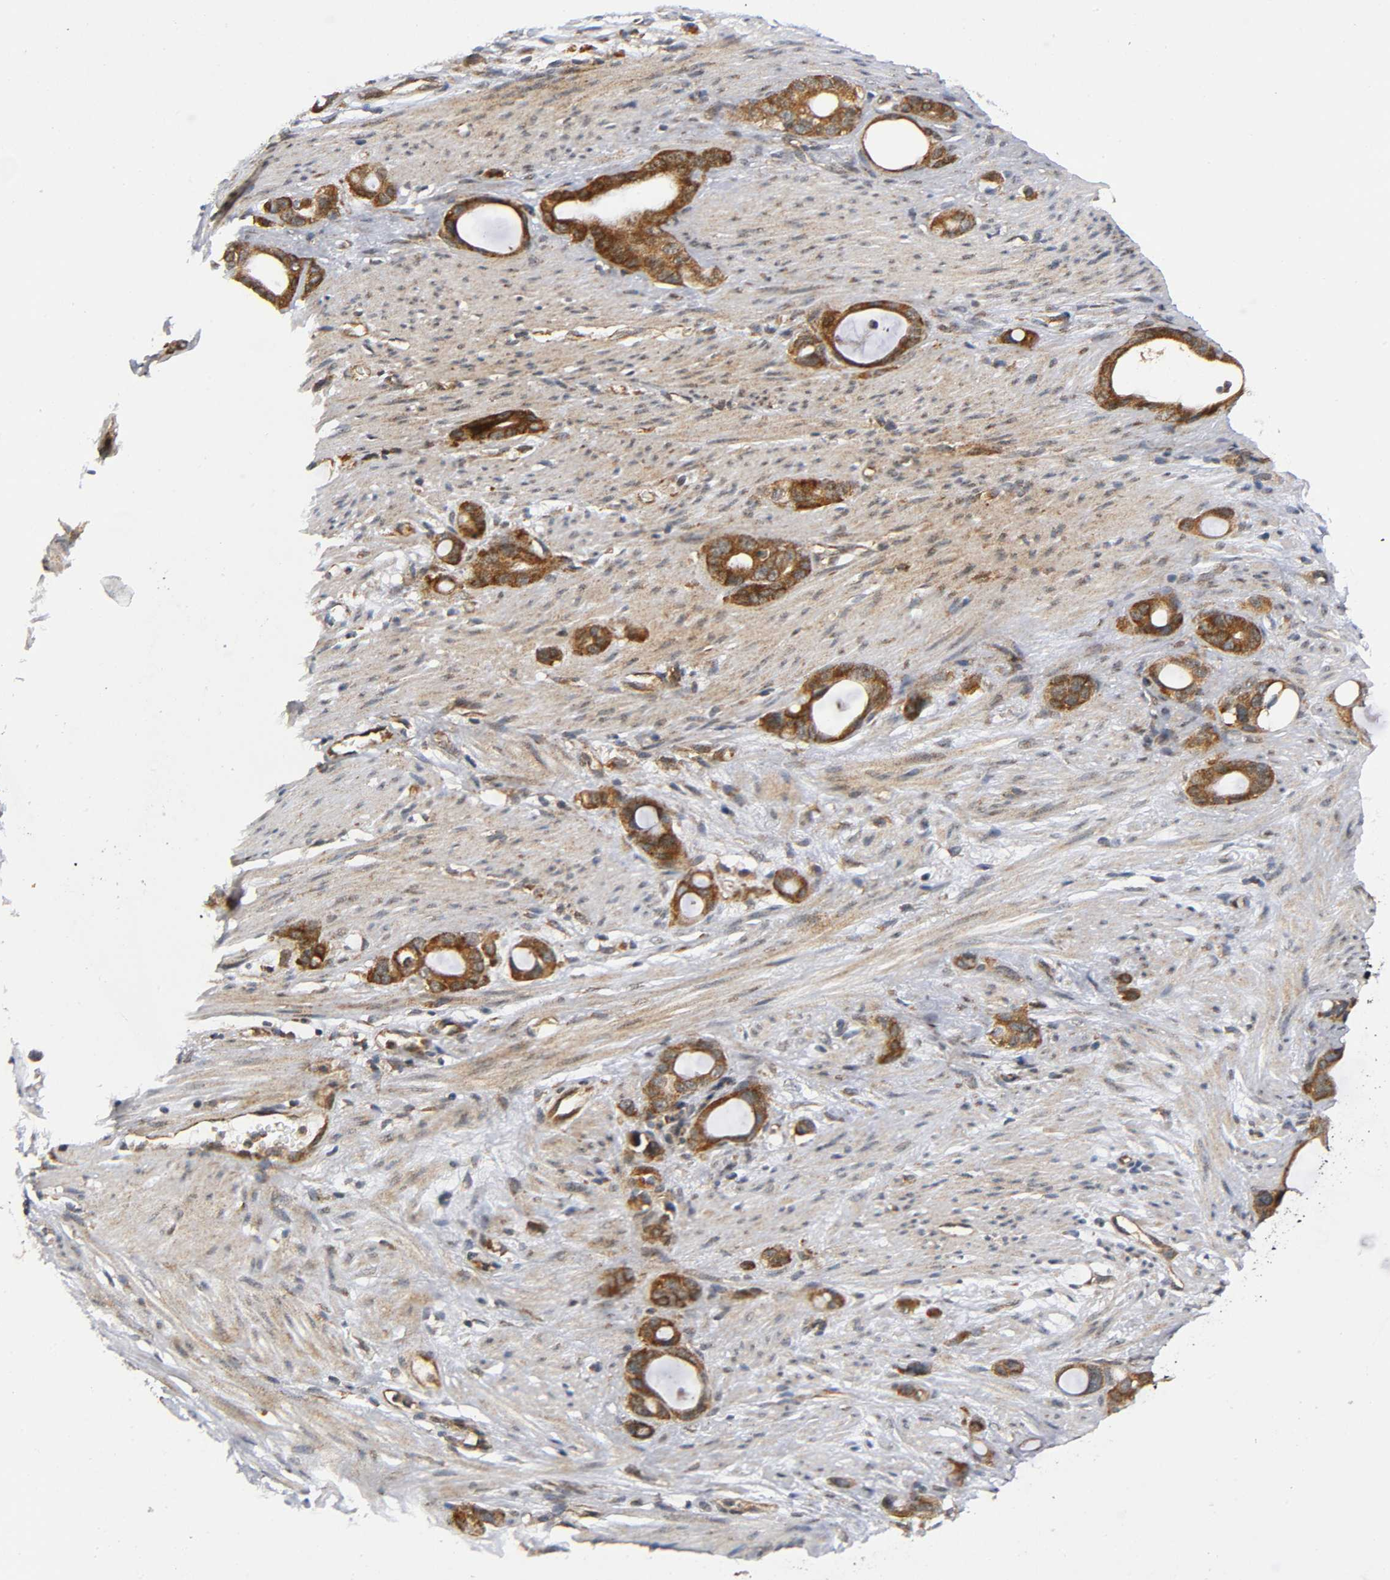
{"staining": {"intensity": "strong", "quantity": ">75%", "location": "cytoplasmic/membranous"}, "tissue": "stomach cancer", "cell_type": "Tumor cells", "image_type": "cancer", "snomed": [{"axis": "morphology", "description": "Adenocarcinoma, NOS"}, {"axis": "topography", "description": "Stomach"}], "caption": "A brown stain shows strong cytoplasmic/membranous expression of a protein in human stomach adenocarcinoma tumor cells.", "gene": "EIF5", "patient": {"sex": "female", "age": 75}}